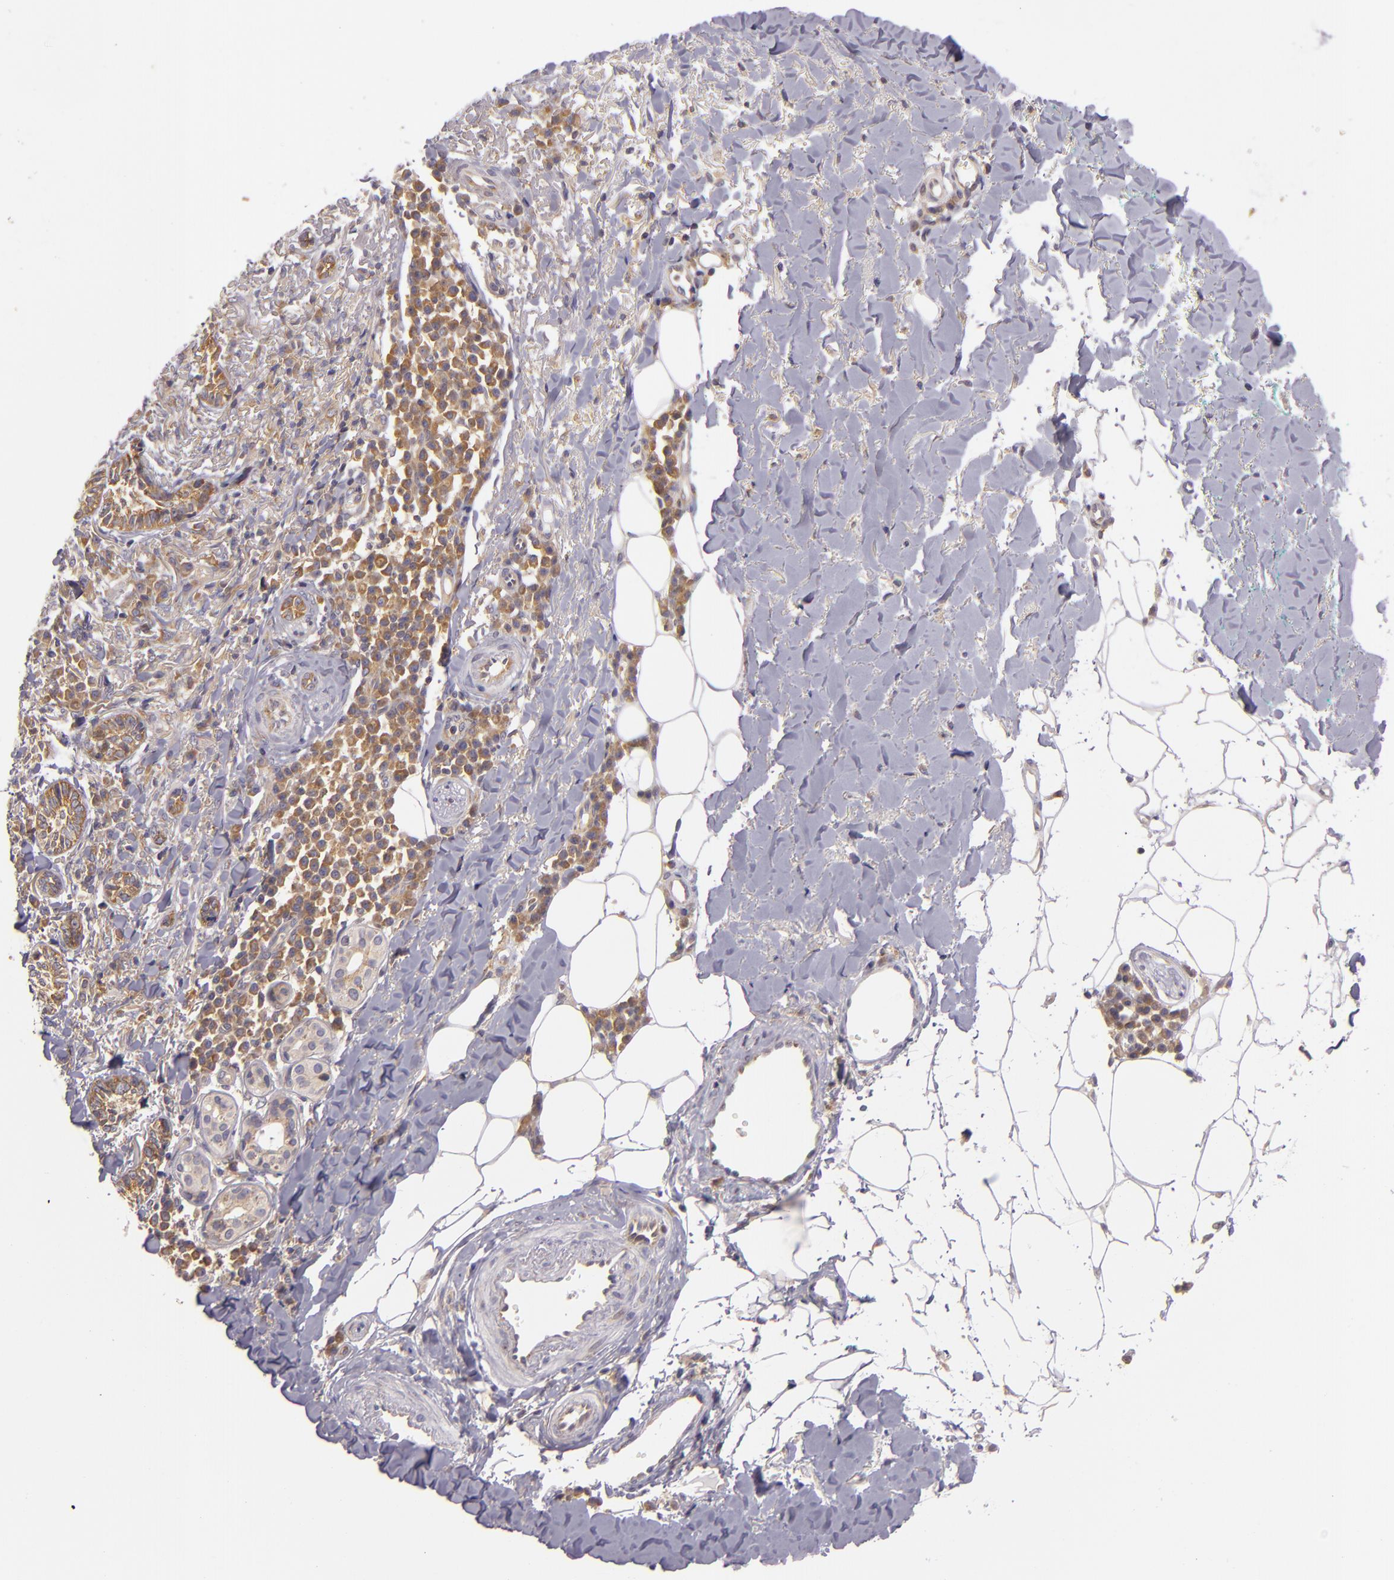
{"staining": {"intensity": "moderate", "quantity": ">75%", "location": "cytoplasmic/membranous"}, "tissue": "skin cancer", "cell_type": "Tumor cells", "image_type": "cancer", "snomed": [{"axis": "morphology", "description": "Basal cell carcinoma"}, {"axis": "topography", "description": "Skin"}], "caption": "Protein staining shows moderate cytoplasmic/membranous staining in about >75% of tumor cells in skin cancer (basal cell carcinoma).", "gene": "UPF3B", "patient": {"sex": "female", "age": 89}}